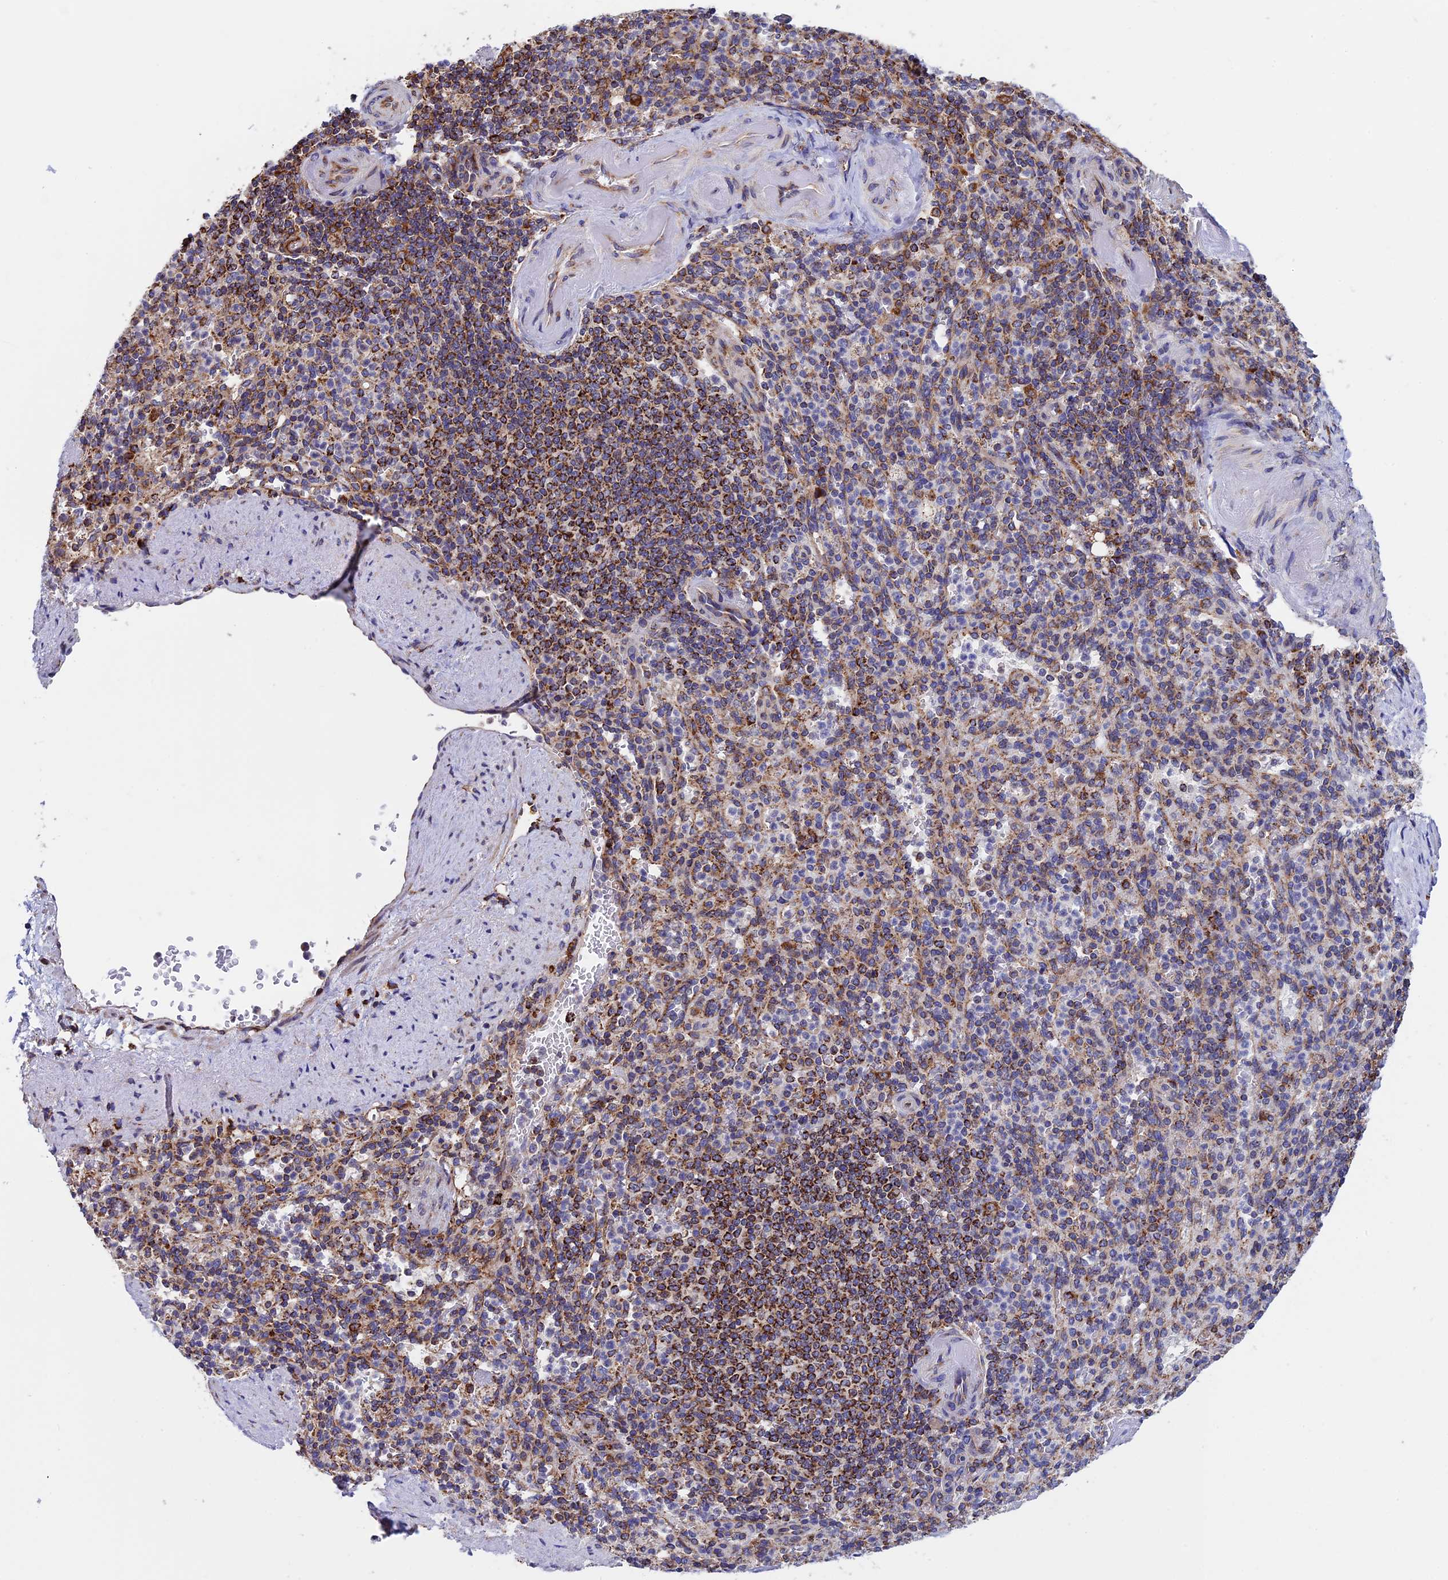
{"staining": {"intensity": "strong", "quantity": "25%-75%", "location": "cytoplasmic/membranous"}, "tissue": "spleen", "cell_type": "Cells in red pulp", "image_type": "normal", "snomed": [{"axis": "morphology", "description": "Normal tissue, NOS"}, {"axis": "topography", "description": "Spleen"}], "caption": "High-magnification brightfield microscopy of unremarkable spleen stained with DAB (3,3'-diaminobenzidine) (brown) and counterstained with hematoxylin (blue). cells in red pulp exhibit strong cytoplasmic/membranous expression is present in approximately25%-75% of cells. (Stains: DAB (3,3'-diaminobenzidine) in brown, nuclei in blue, Microscopy: brightfield microscopy at high magnification).", "gene": "SLC9A5", "patient": {"sex": "female", "age": 74}}